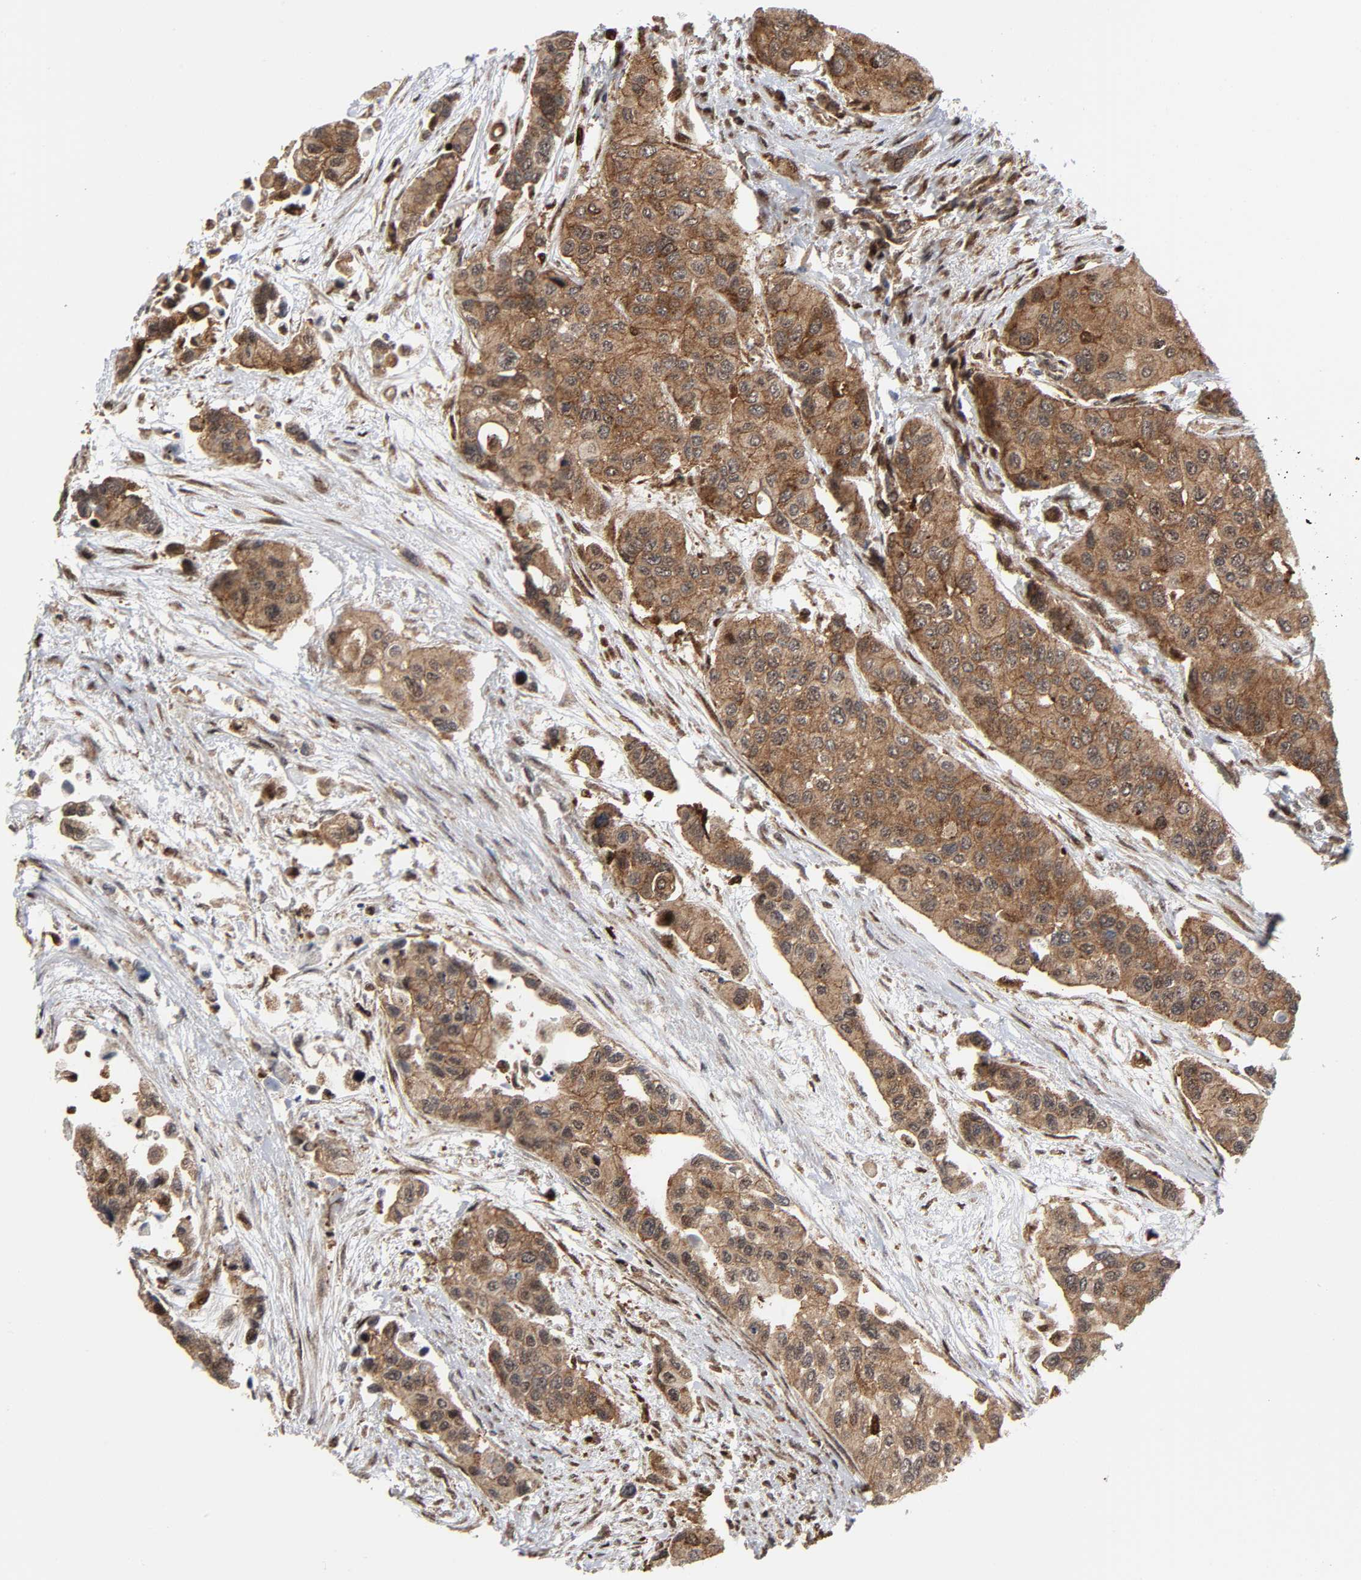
{"staining": {"intensity": "moderate", "quantity": ">75%", "location": "cytoplasmic/membranous"}, "tissue": "urothelial cancer", "cell_type": "Tumor cells", "image_type": "cancer", "snomed": [{"axis": "morphology", "description": "Urothelial carcinoma, High grade"}, {"axis": "topography", "description": "Urinary bladder"}], "caption": "Protein staining of urothelial cancer tissue reveals moderate cytoplasmic/membranous staining in approximately >75% of tumor cells.", "gene": "MAPK1", "patient": {"sex": "female", "age": 56}}